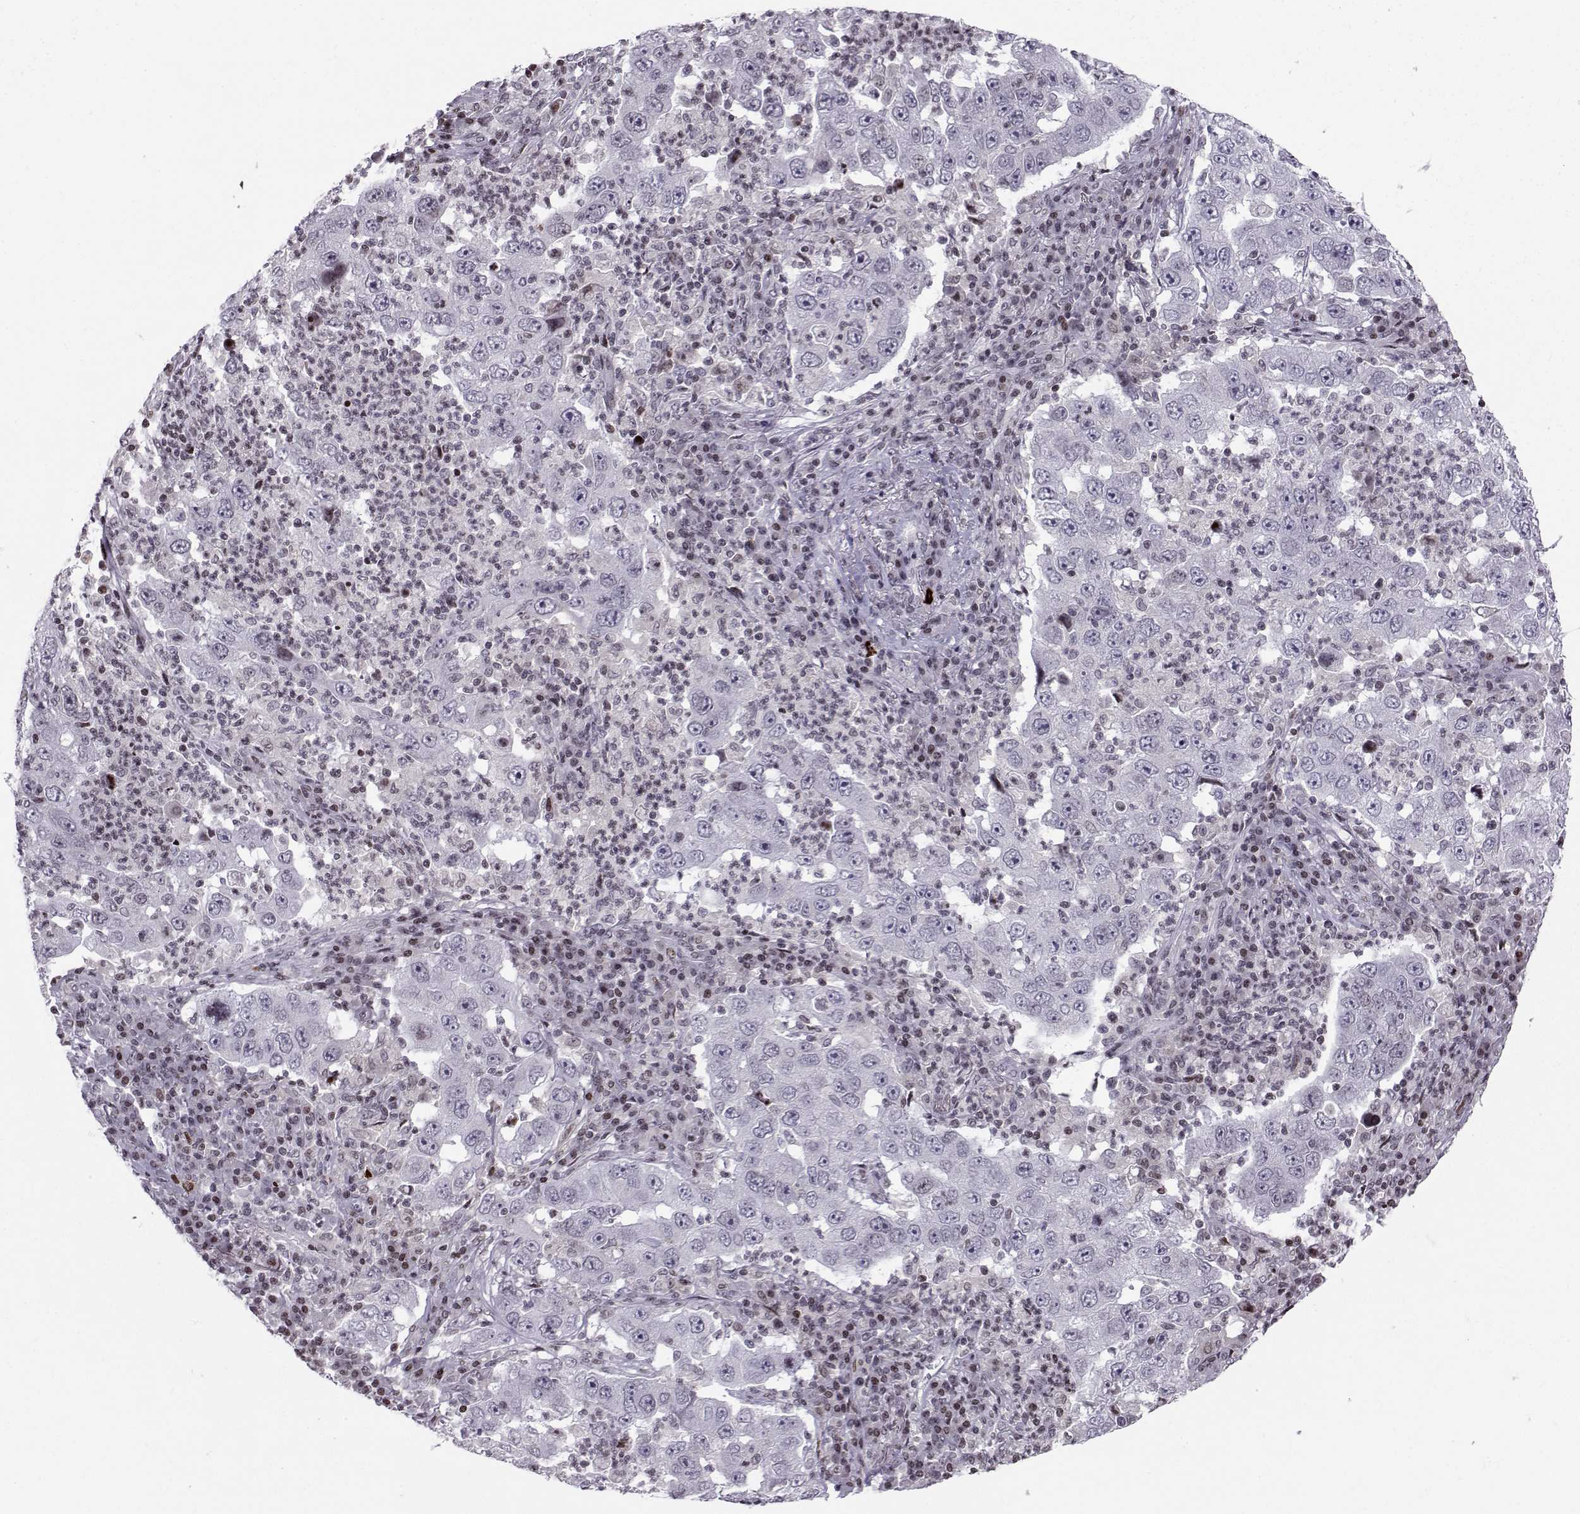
{"staining": {"intensity": "negative", "quantity": "none", "location": "none"}, "tissue": "lung cancer", "cell_type": "Tumor cells", "image_type": "cancer", "snomed": [{"axis": "morphology", "description": "Adenocarcinoma, NOS"}, {"axis": "topography", "description": "Lung"}], "caption": "The micrograph reveals no significant positivity in tumor cells of lung adenocarcinoma.", "gene": "ZNF19", "patient": {"sex": "male", "age": 73}}